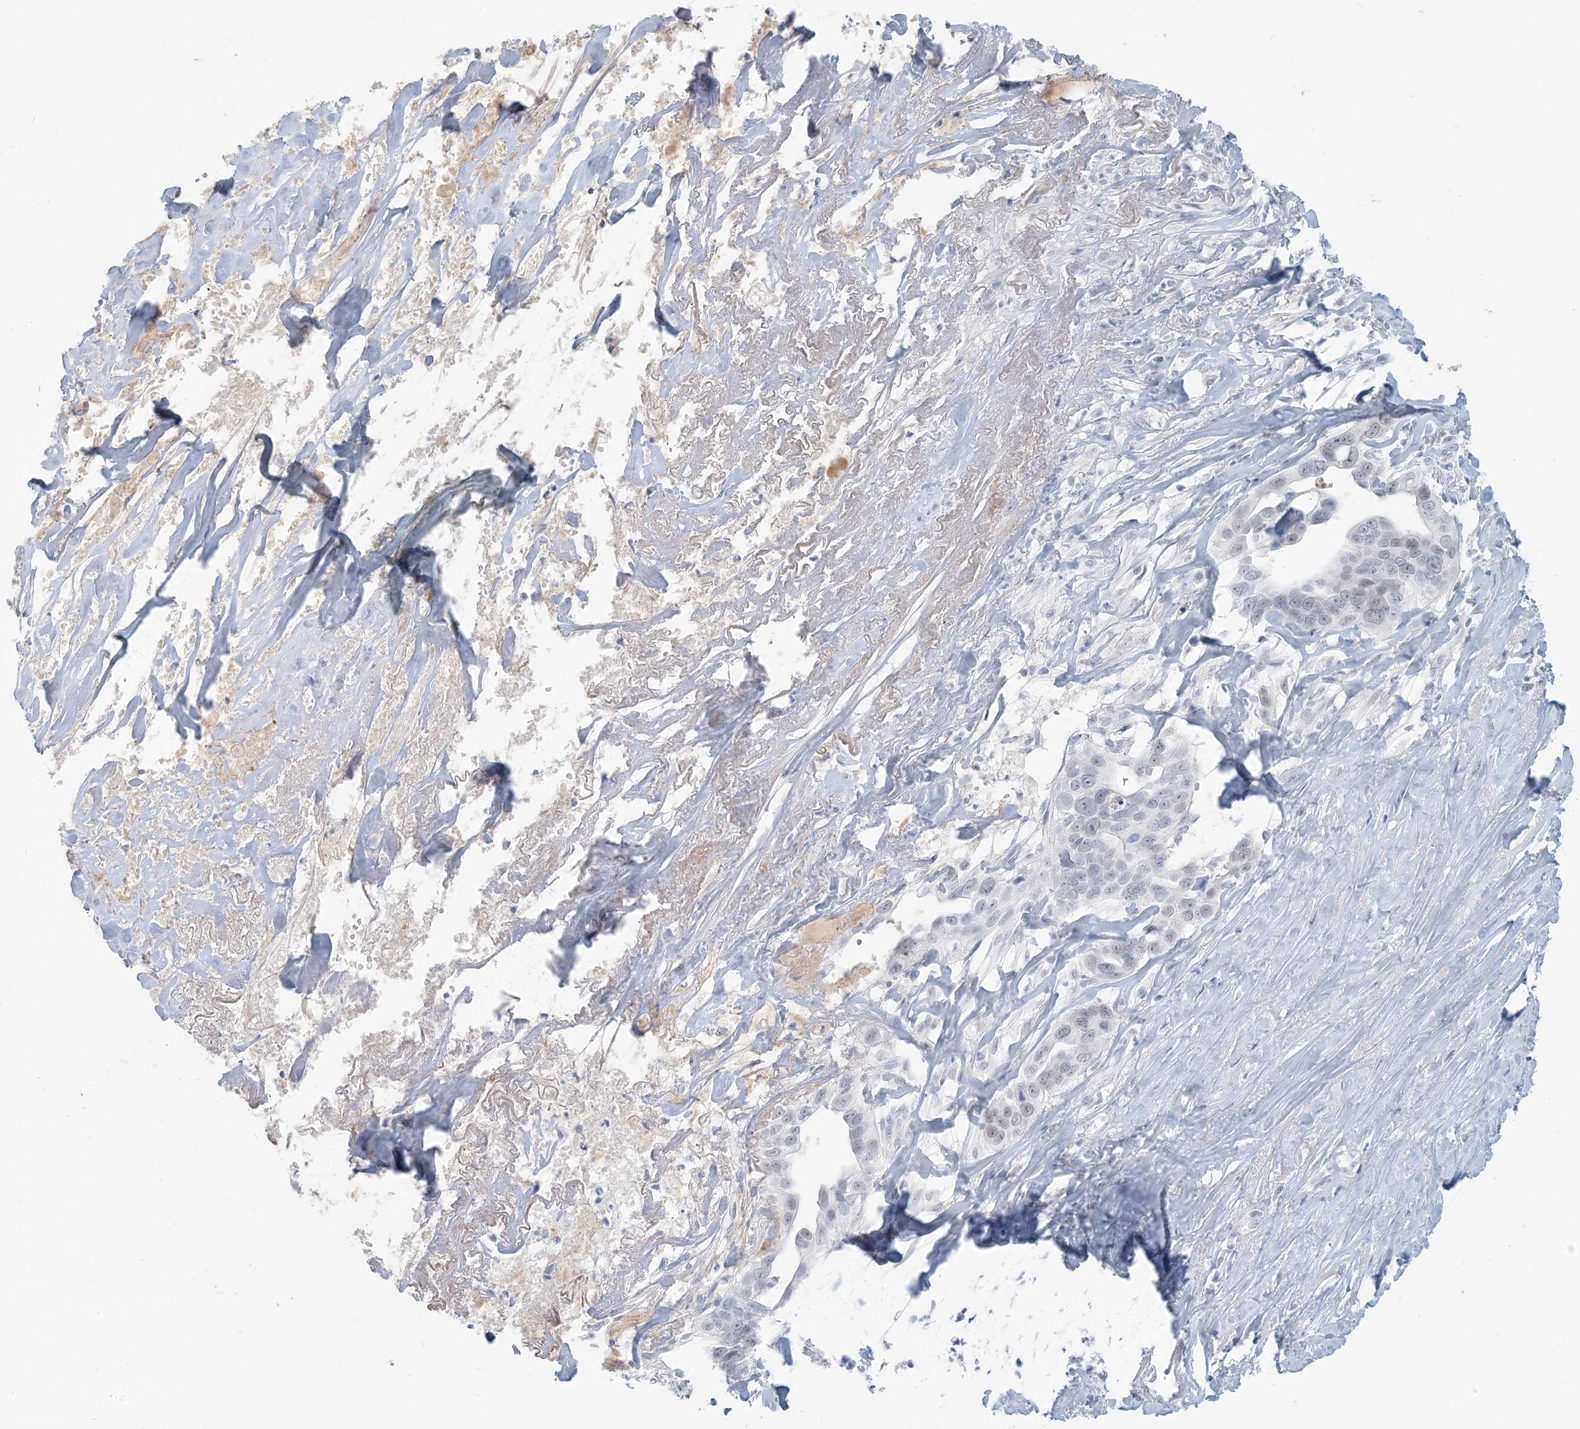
{"staining": {"intensity": "negative", "quantity": "none", "location": "none"}, "tissue": "liver cancer", "cell_type": "Tumor cells", "image_type": "cancer", "snomed": [{"axis": "morphology", "description": "Cholangiocarcinoma"}, {"axis": "topography", "description": "Liver"}], "caption": "A micrograph of liver cancer (cholangiocarcinoma) stained for a protein demonstrates no brown staining in tumor cells. (Immunohistochemistry (ihc), brightfield microscopy, high magnification).", "gene": "SCML1", "patient": {"sex": "female", "age": 79}}